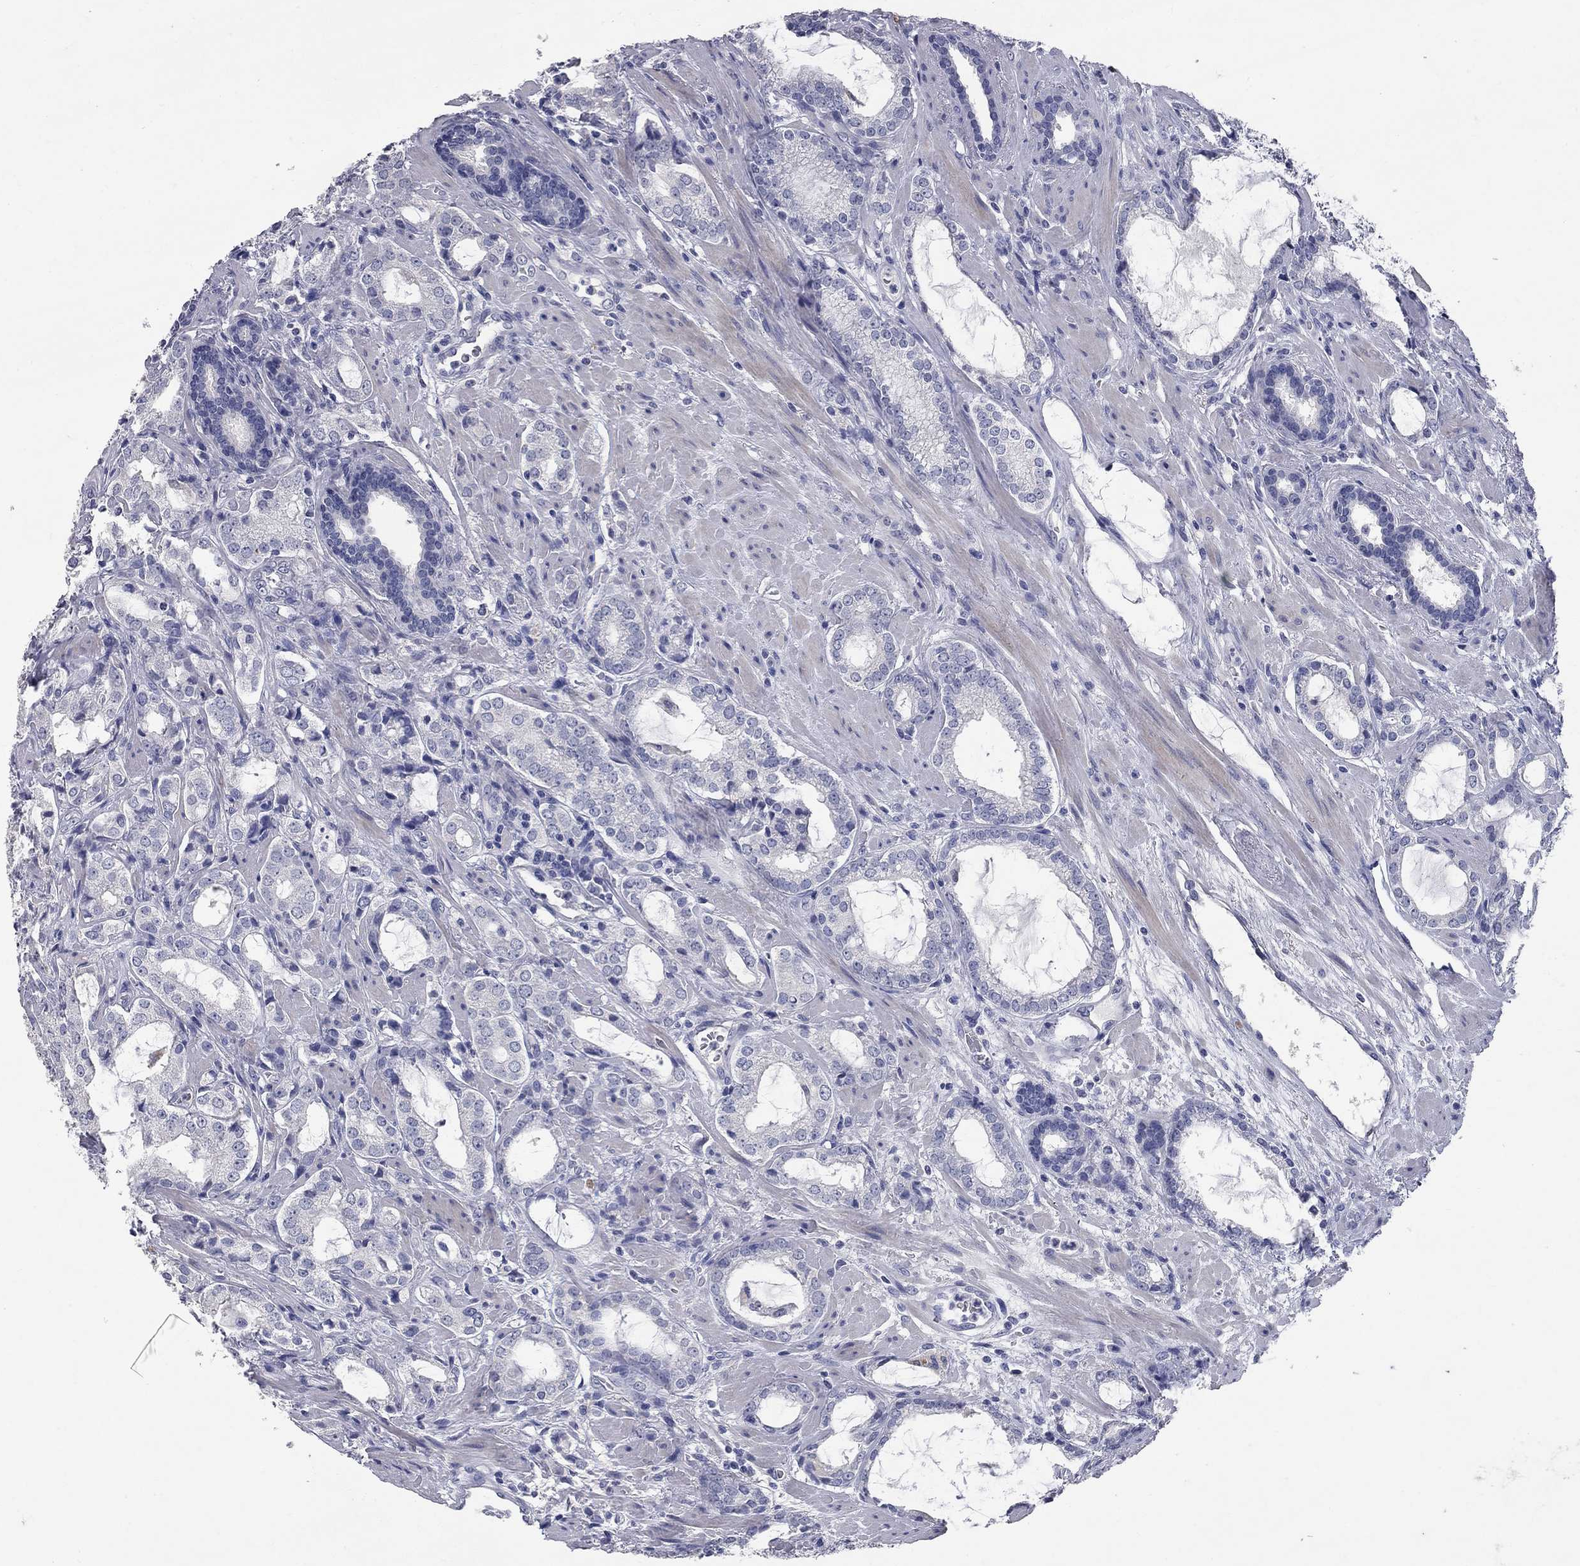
{"staining": {"intensity": "negative", "quantity": "none", "location": "none"}, "tissue": "prostate cancer", "cell_type": "Tumor cells", "image_type": "cancer", "snomed": [{"axis": "morphology", "description": "Adenocarcinoma, NOS"}, {"axis": "topography", "description": "Prostate"}], "caption": "Tumor cells are negative for protein expression in human prostate cancer (adenocarcinoma).", "gene": "SYT12", "patient": {"sex": "male", "age": 66}}